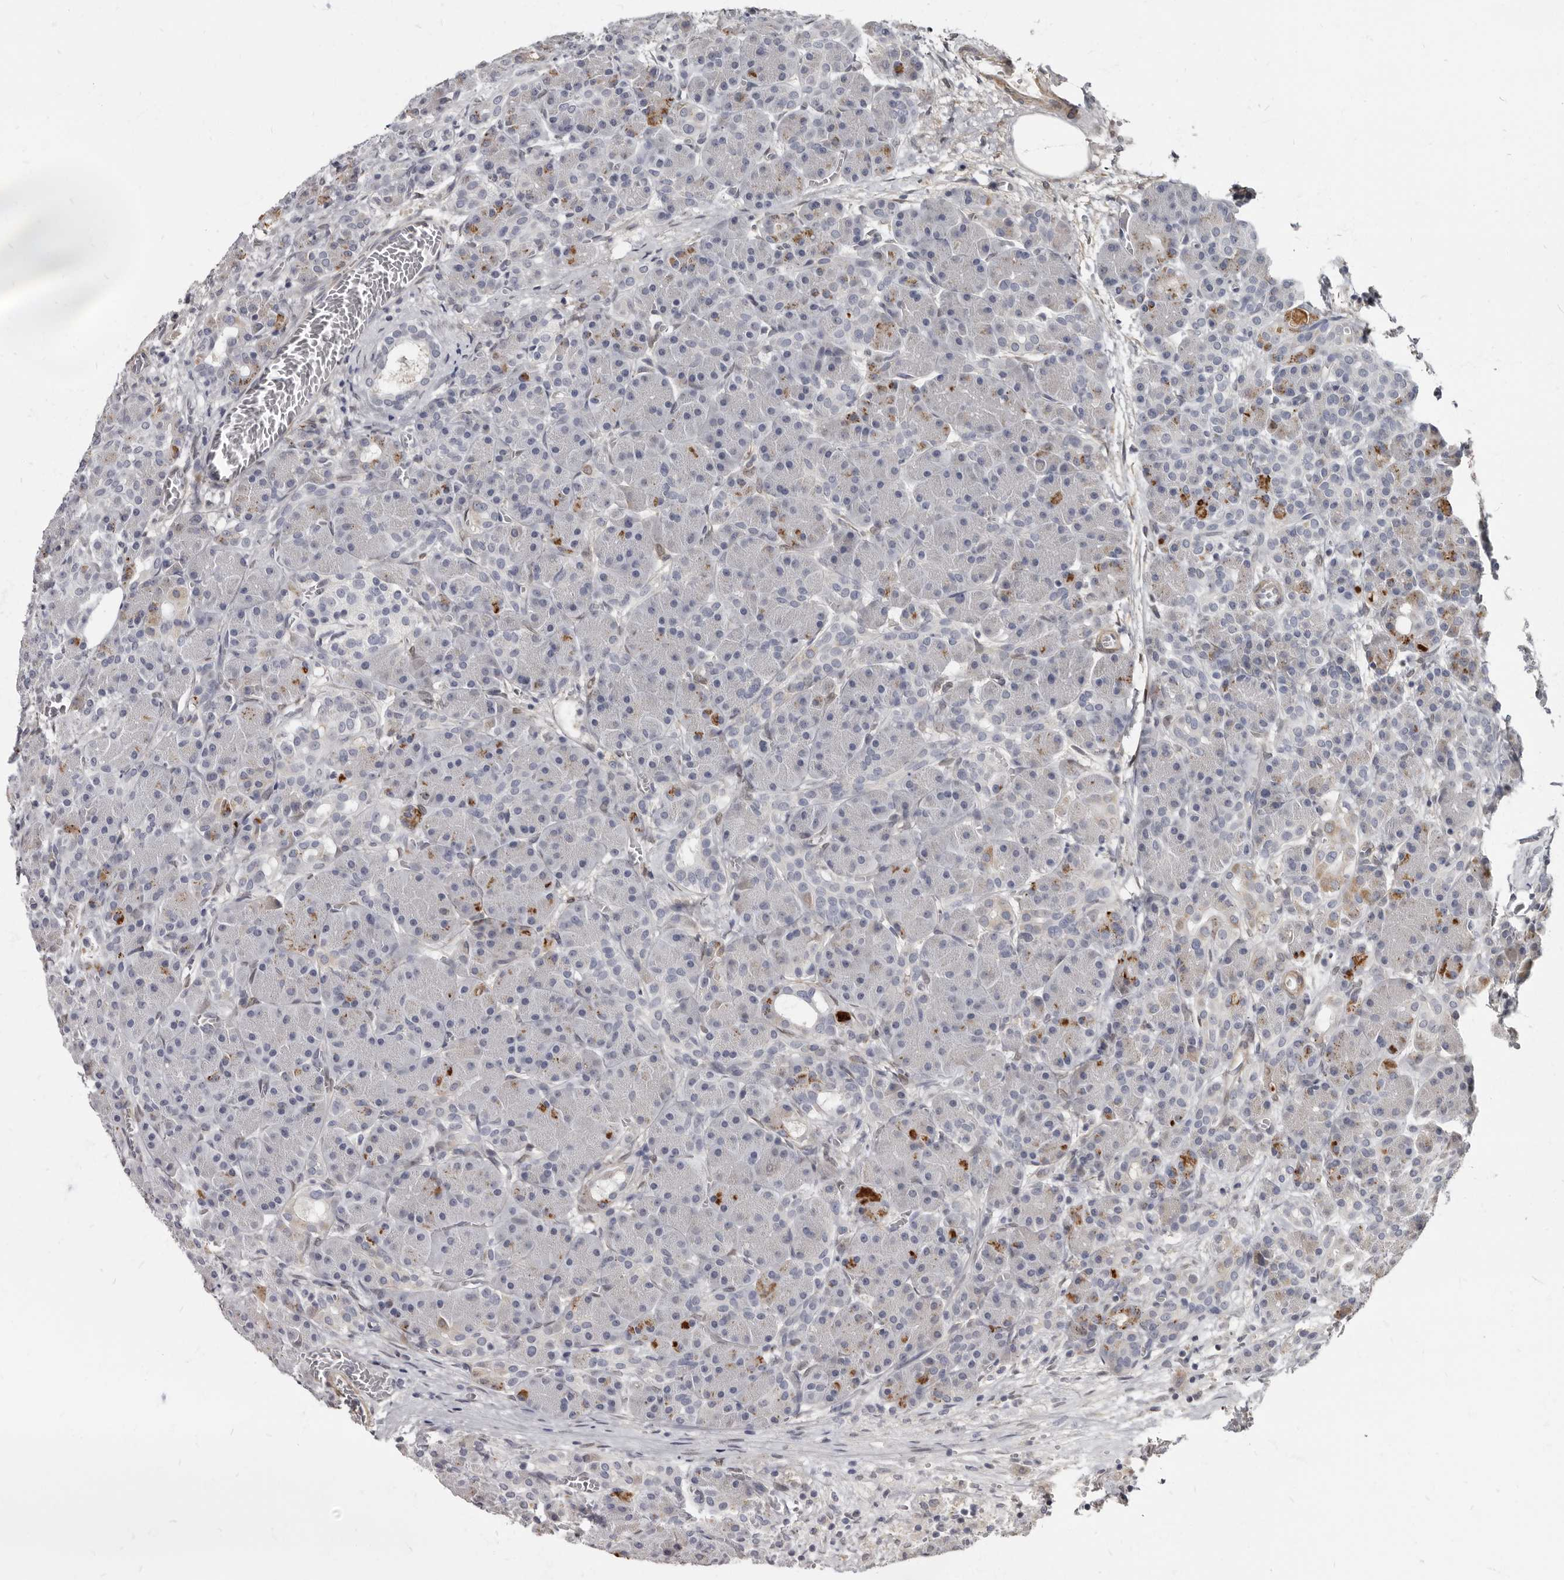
{"staining": {"intensity": "moderate", "quantity": "<25%", "location": "cytoplasmic/membranous"}, "tissue": "pancreas", "cell_type": "Exocrine glandular cells", "image_type": "normal", "snomed": [{"axis": "morphology", "description": "Normal tissue, NOS"}, {"axis": "topography", "description": "Pancreas"}], "caption": "Protein expression analysis of unremarkable pancreas shows moderate cytoplasmic/membranous positivity in about <25% of exocrine glandular cells. (Brightfield microscopy of DAB IHC at high magnification).", "gene": "MRGPRF", "patient": {"sex": "male", "age": 63}}